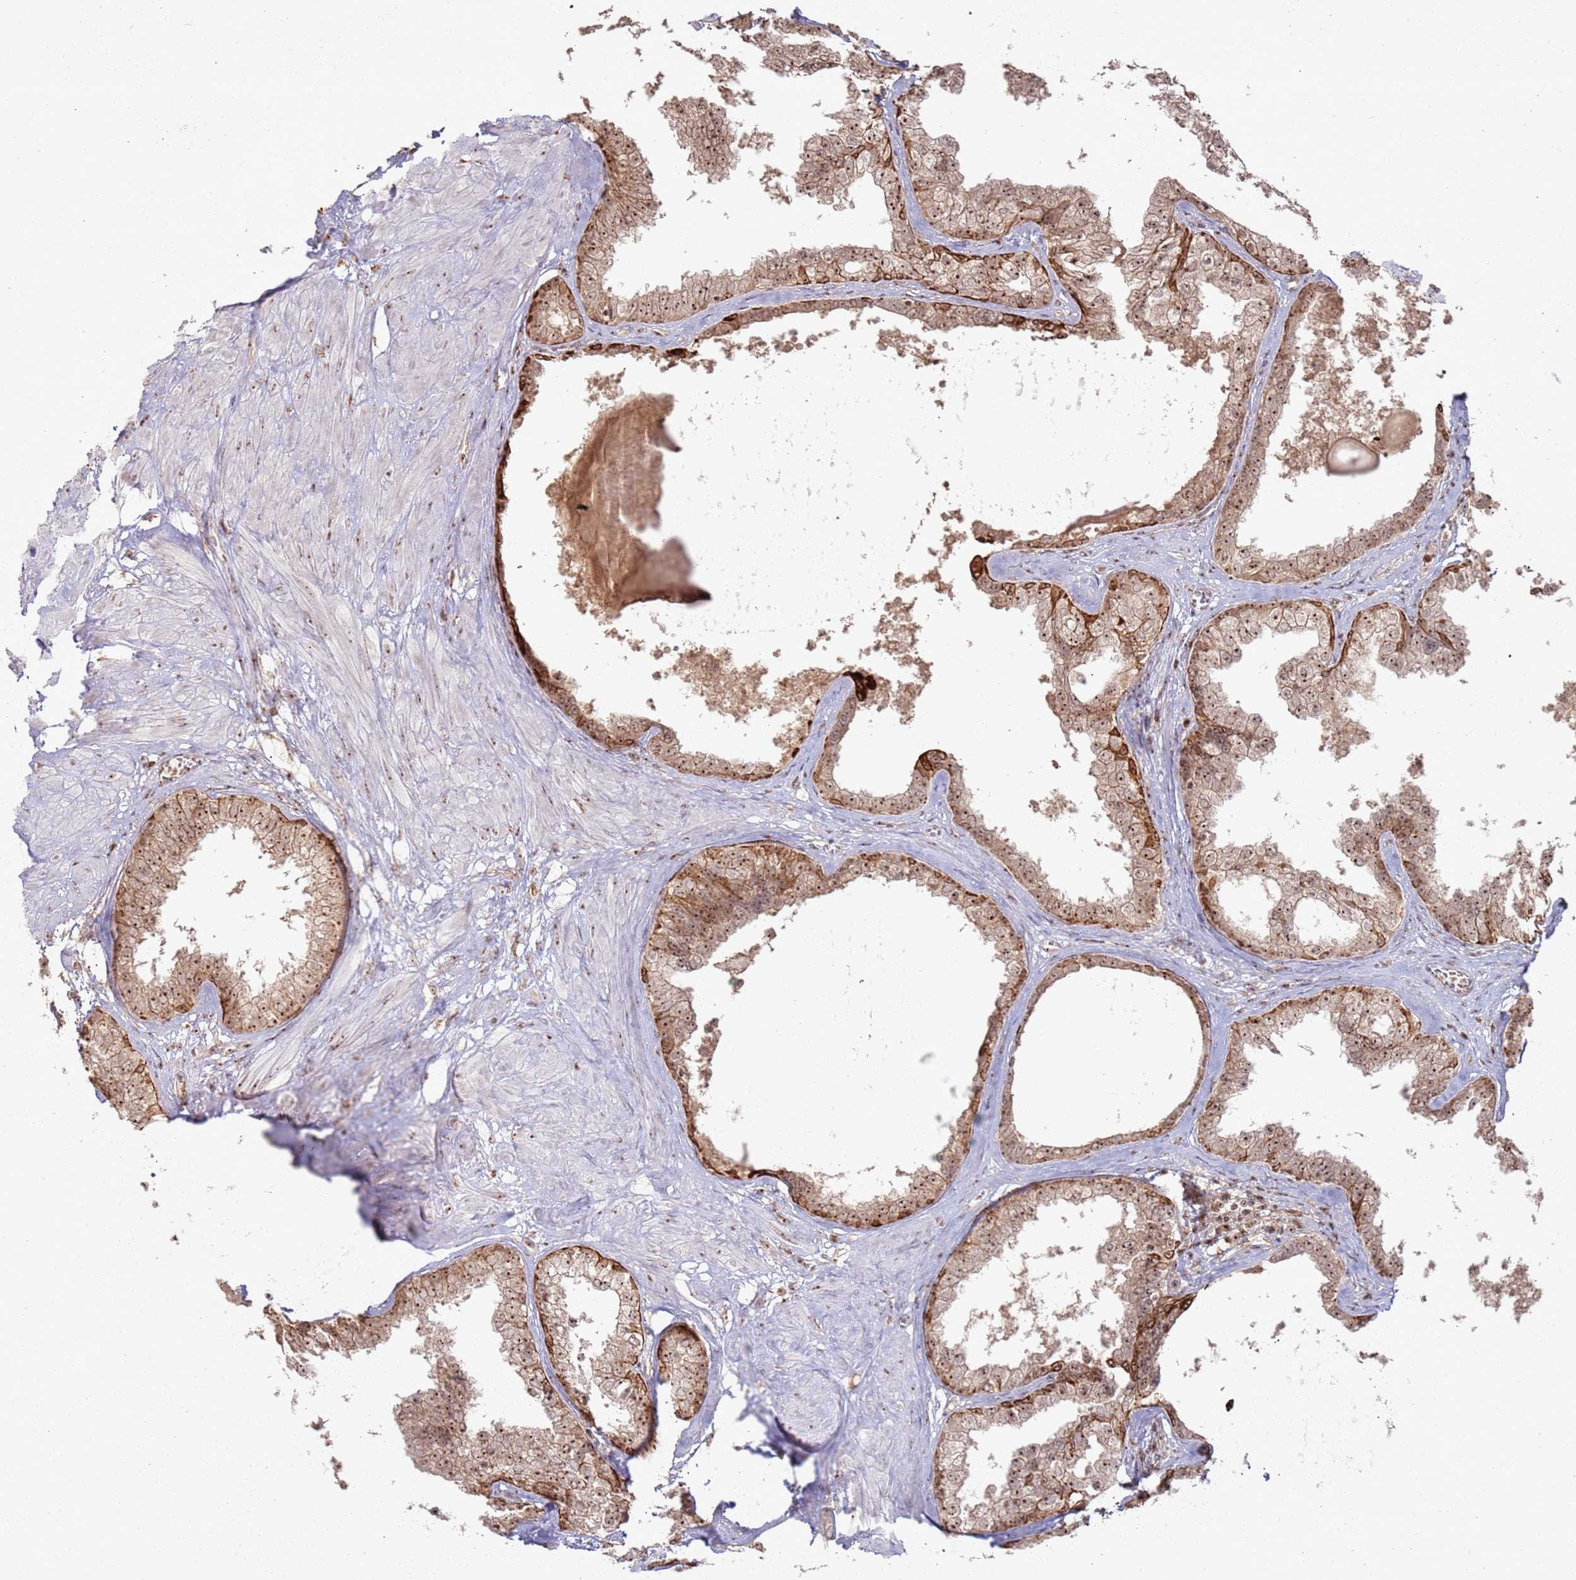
{"staining": {"intensity": "strong", "quantity": "25%-75%", "location": "cytoplasmic/membranous,nuclear"}, "tissue": "prostate", "cell_type": "Glandular cells", "image_type": "normal", "snomed": [{"axis": "morphology", "description": "Normal tissue, NOS"}, {"axis": "topography", "description": "Prostate"}], "caption": "Protein staining of unremarkable prostate displays strong cytoplasmic/membranous,nuclear expression in about 25%-75% of glandular cells.", "gene": "UTP11", "patient": {"sex": "male", "age": 48}}